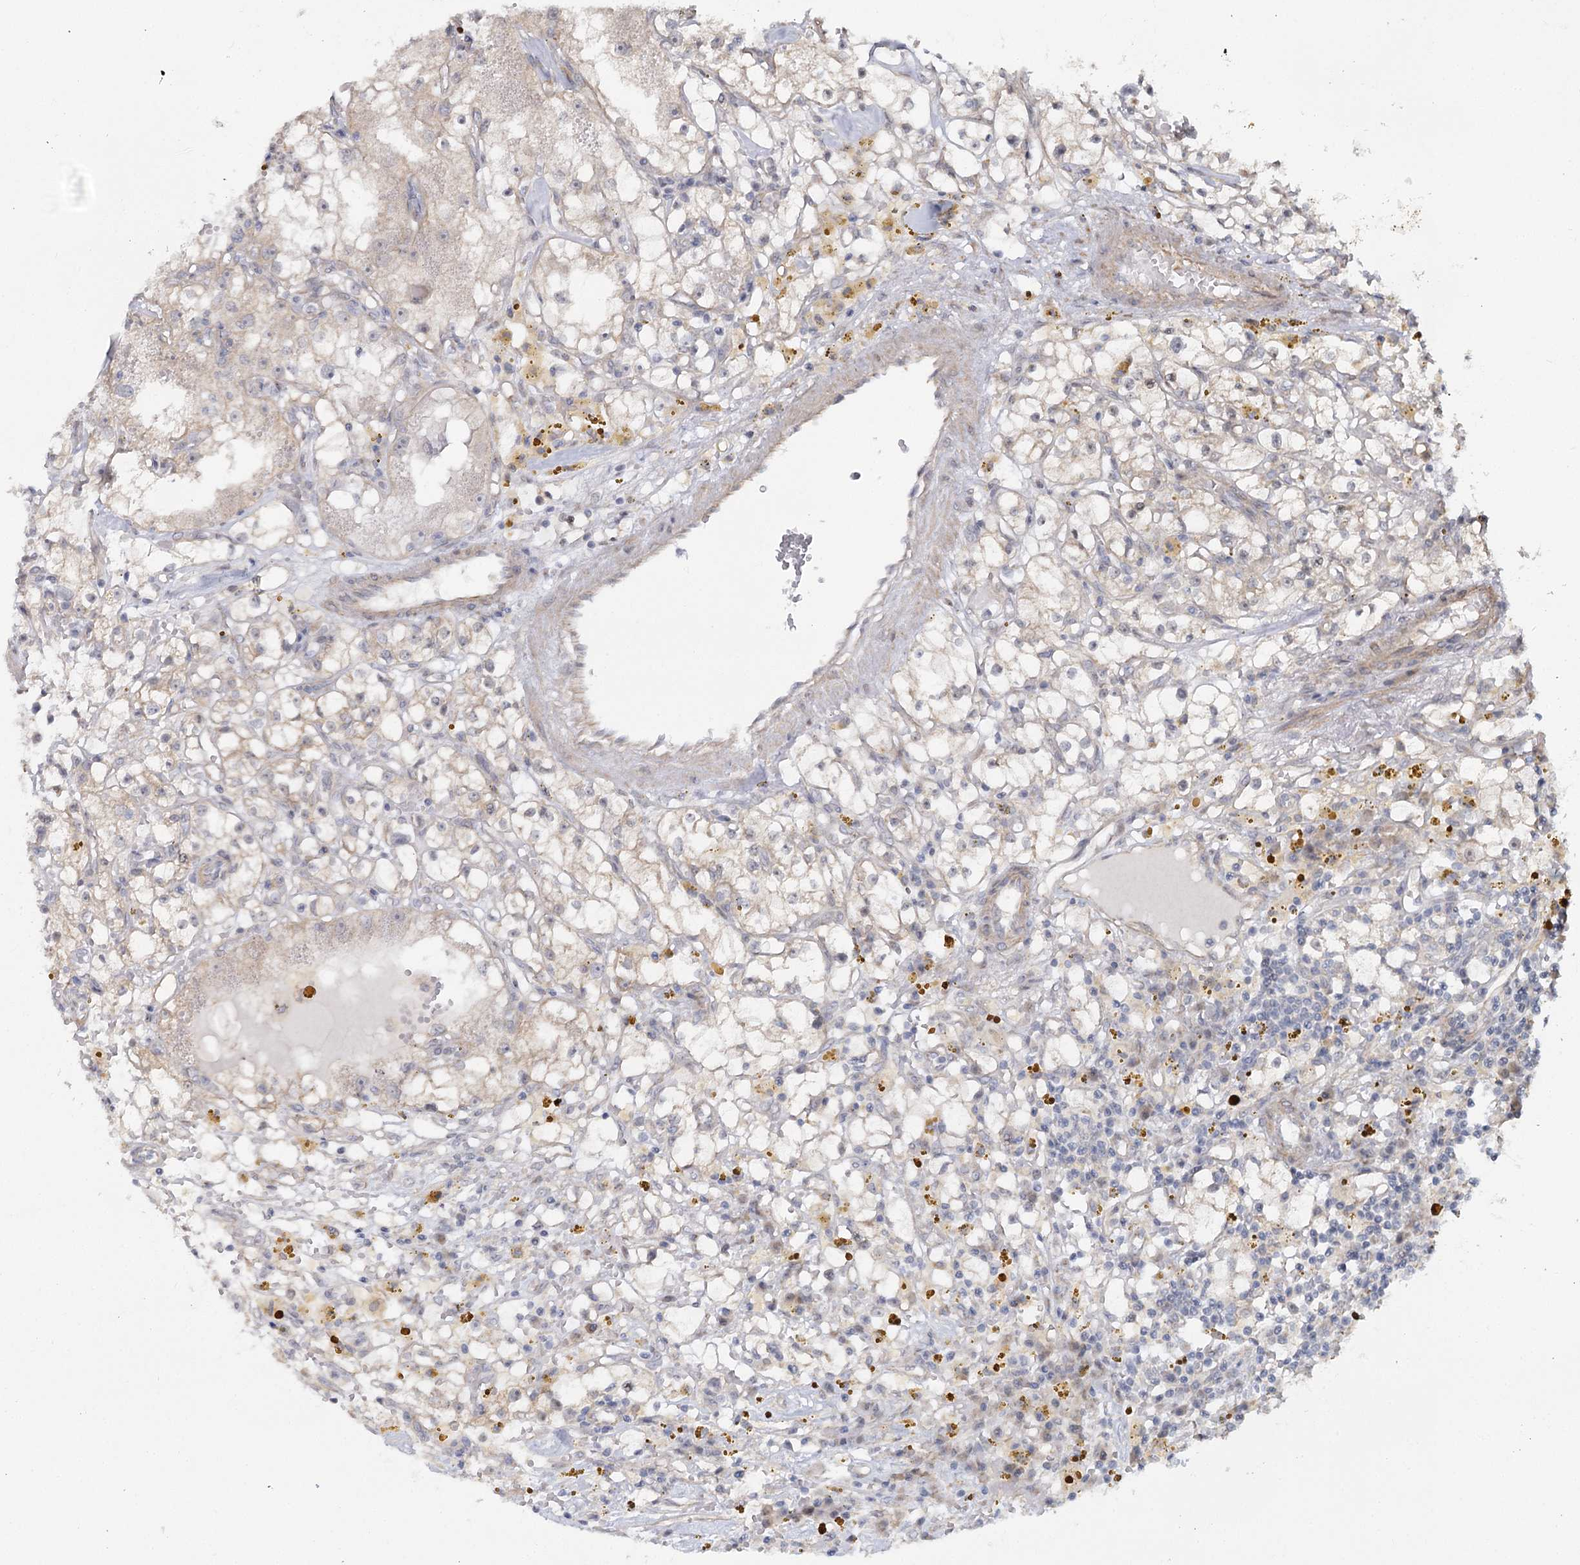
{"staining": {"intensity": "negative", "quantity": "none", "location": "none"}, "tissue": "renal cancer", "cell_type": "Tumor cells", "image_type": "cancer", "snomed": [{"axis": "morphology", "description": "Adenocarcinoma, NOS"}, {"axis": "topography", "description": "Kidney"}], "caption": "This image is of renal cancer stained with immunohistochemistry to label a protein in brown with the nuclei are counter-stained blue. There is no expression in tumor cells.", "gene": "TBC1D9B", "patient": {"sex": "male", "age": 56}}